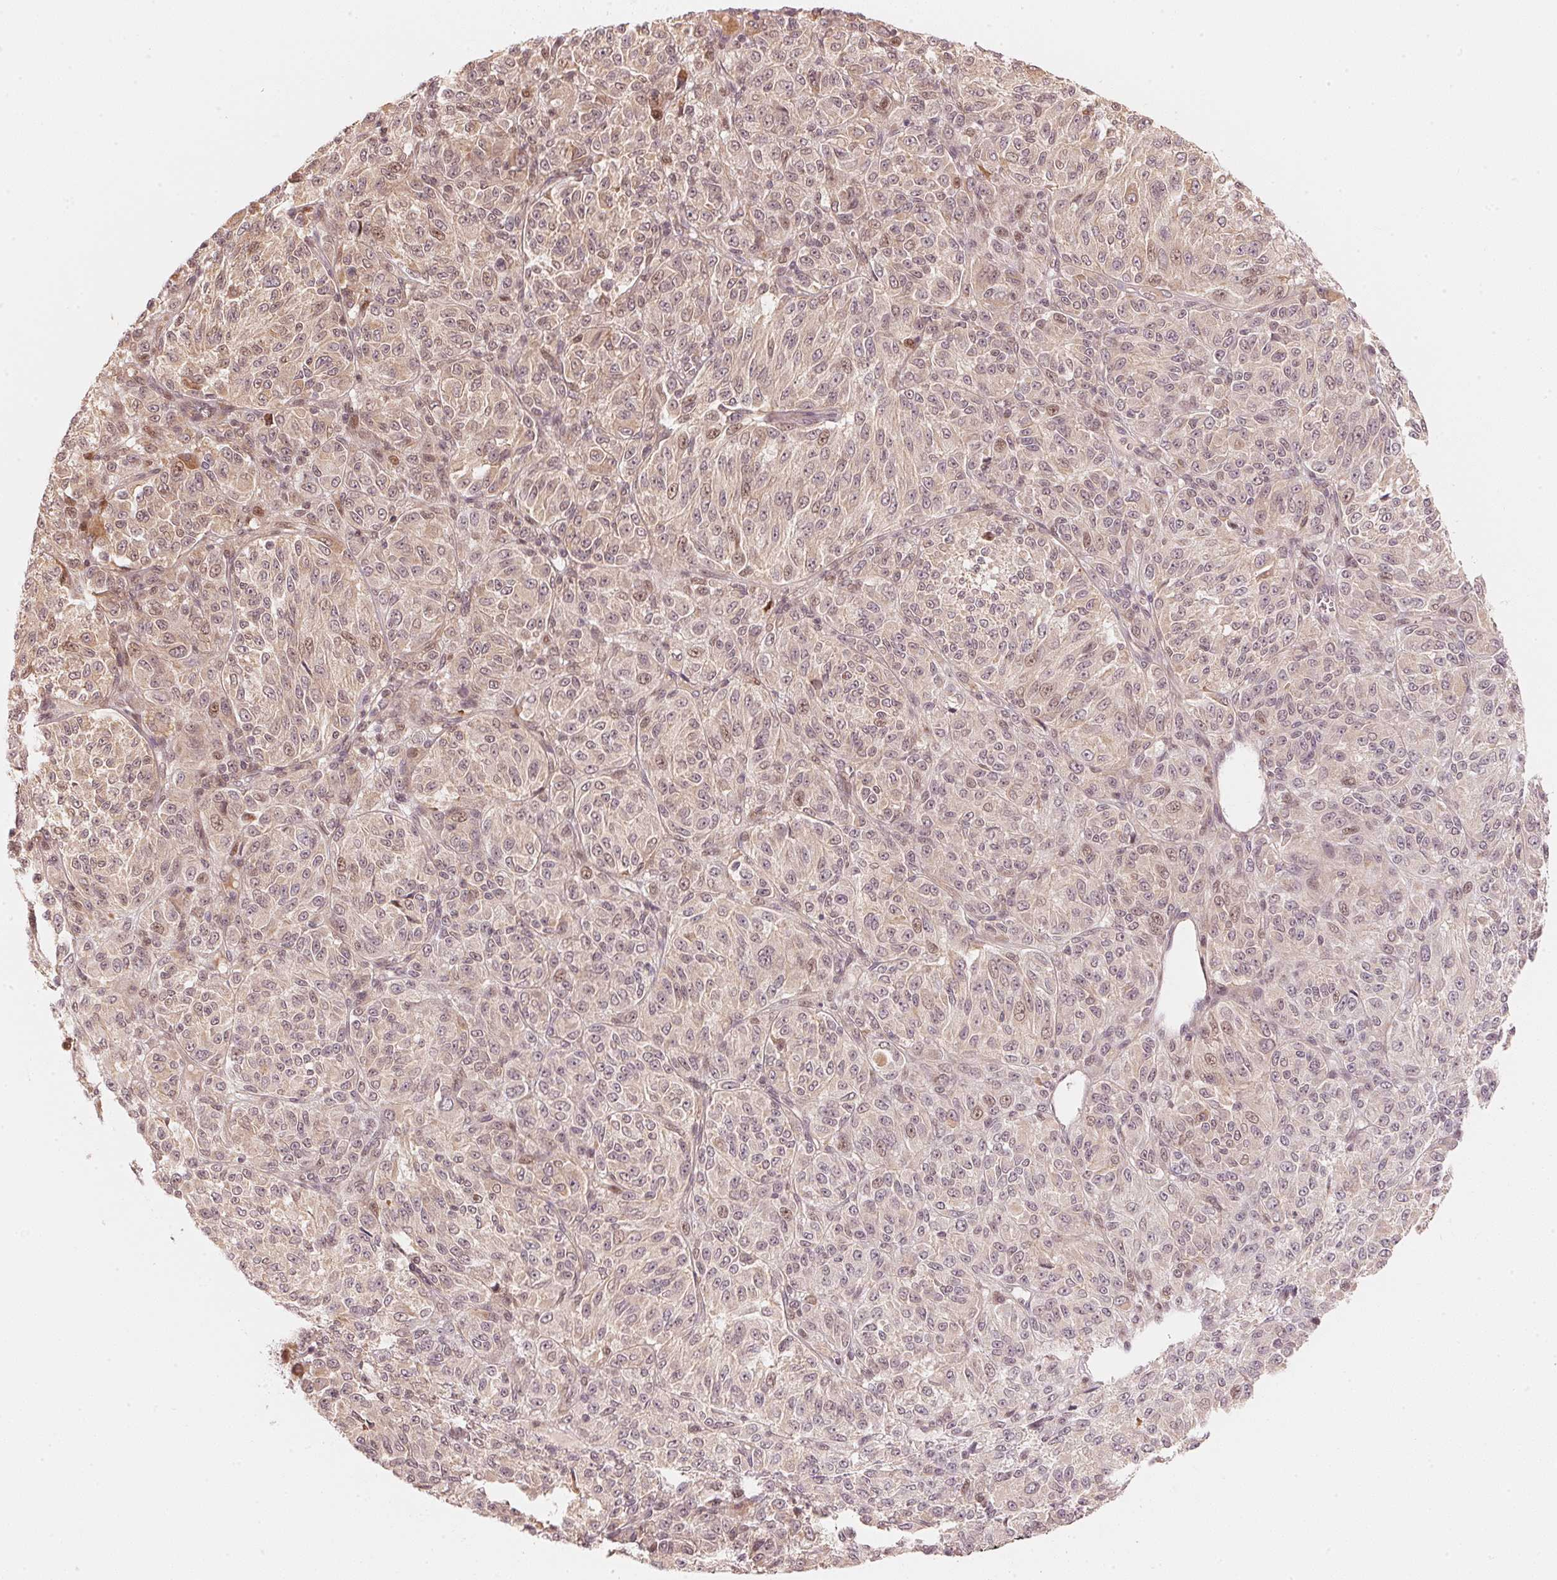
{"staining": {"intensity": "weak", "quantity": "<25%", "location": "cytoplasmic/membranous,nuclear"}, "tissue": "melanoma", "cell_type": "Tumor cells", "image_type": "cancer", "snomed": [{"axis": "morphology", "description": "Malignant melanoma, Metastatic site"}, {"axis": "topography", "description": "Brain"}], "caption": "The photomicrograph displays no staining of tumor cells in melanoma. The staining was performed using DAB to visualize the protein expression in brown, while the nuclei were stained in blue with hematoxylin (Magnification: 20x).", "gene": "PRKN", "patient": {"sex": "female", "age": 56}}